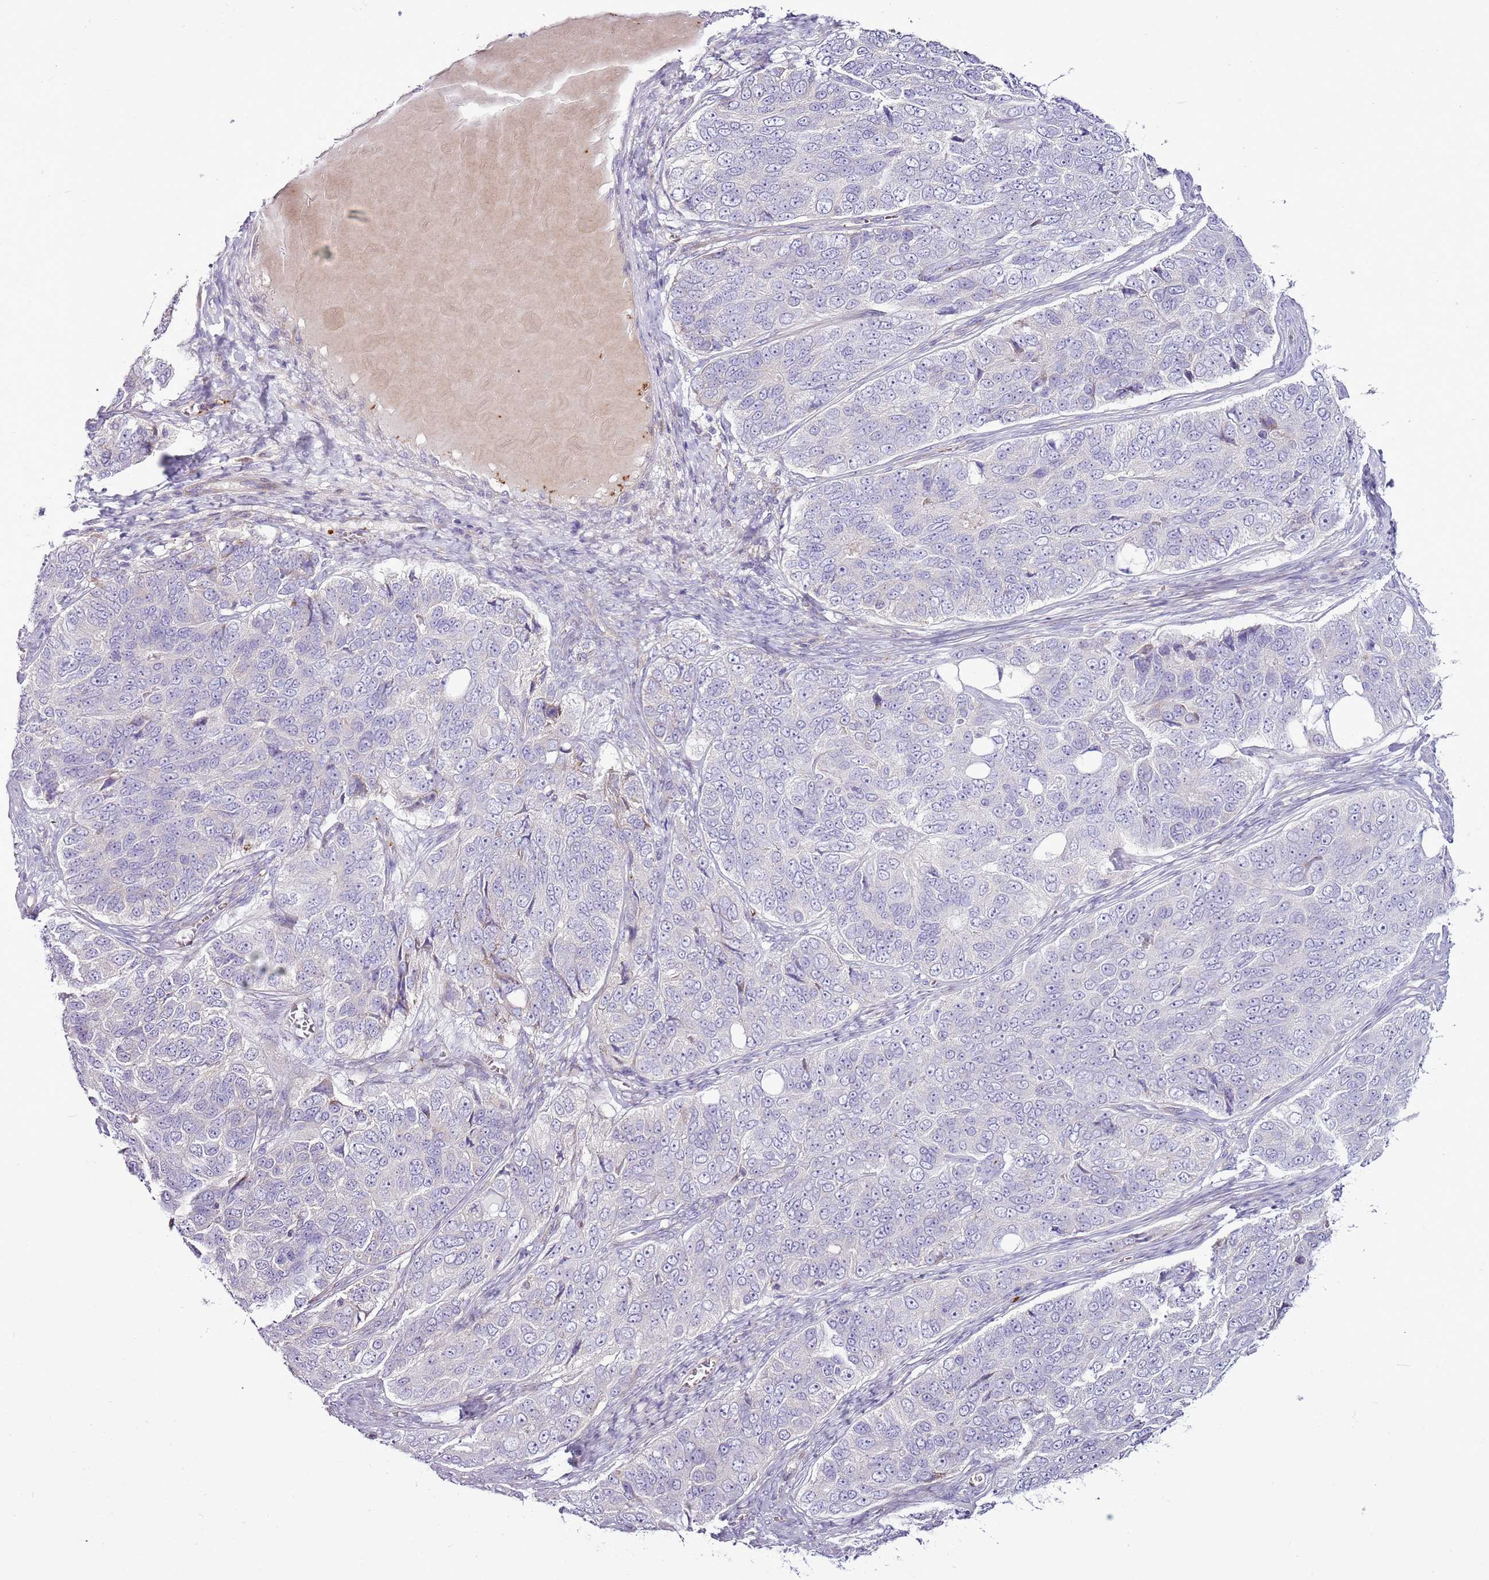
{"staining": {"intensity": "negative", "quantity": "none", "location": "none"}, "tissue": "ovarian cancer", "cell_type": "Tumor cells", "image_type": "cancer", "snomed": [{"axis": "morphology", "description": "Carcinoma, endometroid"}, {"axis": "topography", "description": "Ovary"}], "caption": "Image shows no protein expression in tumor cells of ovarian cancer tissue. The staining is performed using DAB brown chromogen with nuclei counter-stained in using hematoxylin.", "gene": "CHAC2", "patient": {"sex": "female", "age": 51}}